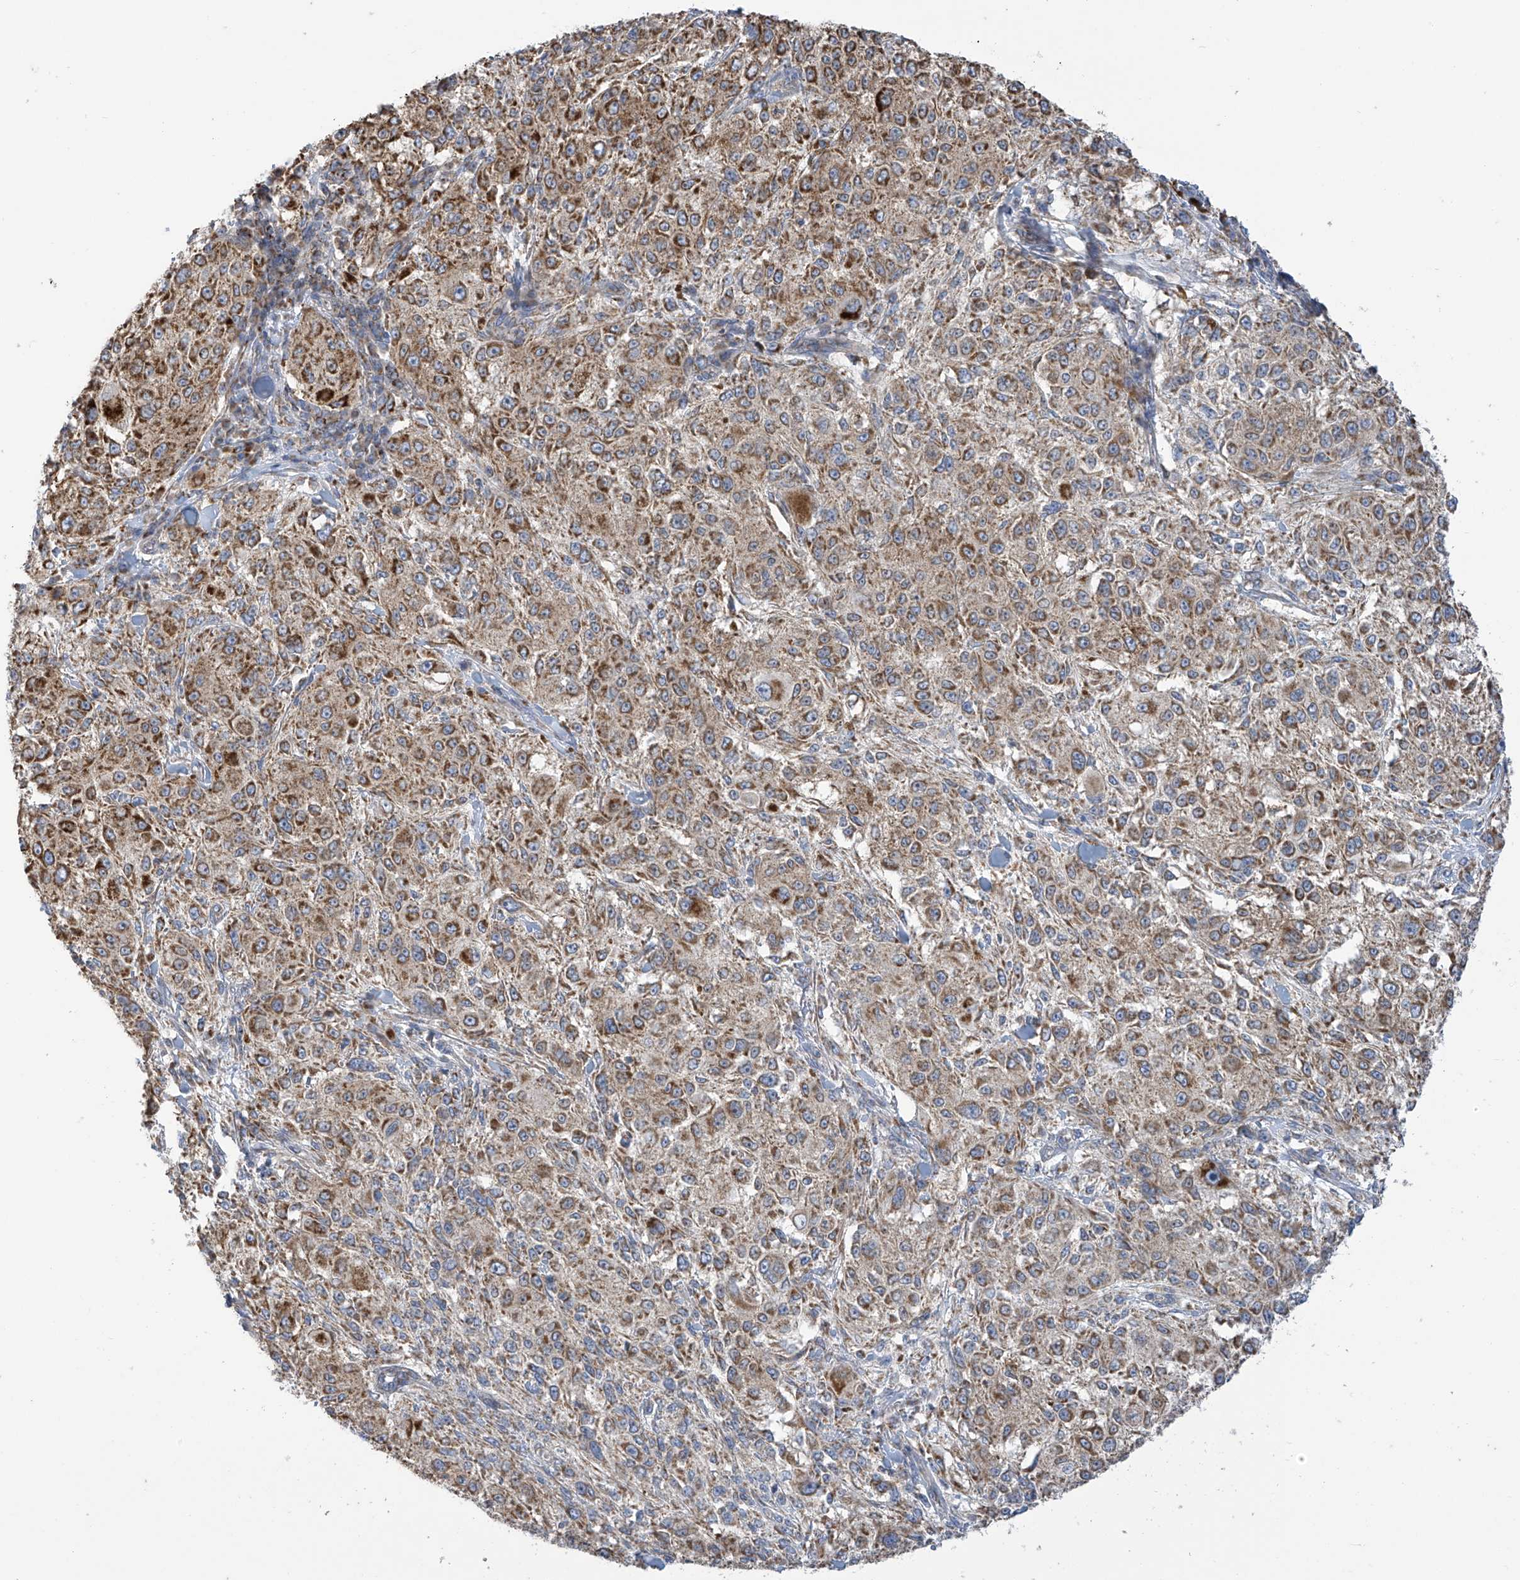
{"staining": {"intensity": "strong", "quantity": "25%-75%", "location": "cytoplasmic/membranous"}, "tissue": "melanoma", "cell_type": "Tumor cells", "image_type": "cancer", "snomed": [{"axis": "morphology", "description": "Necrosis, NOS"}, {"axis": "morphology", "description": "Malignant melanoma, NOS"}, {"axis": "topography", "description": "Skin"}], "caption": "Malignant melanoma stained with a brown dye exhibits strong cytoplasmic/membranous positive expression in about 25%-75% of tumor cells.", "gene": "PNPT1", "patient": {"sex": "female", "age": 87}}